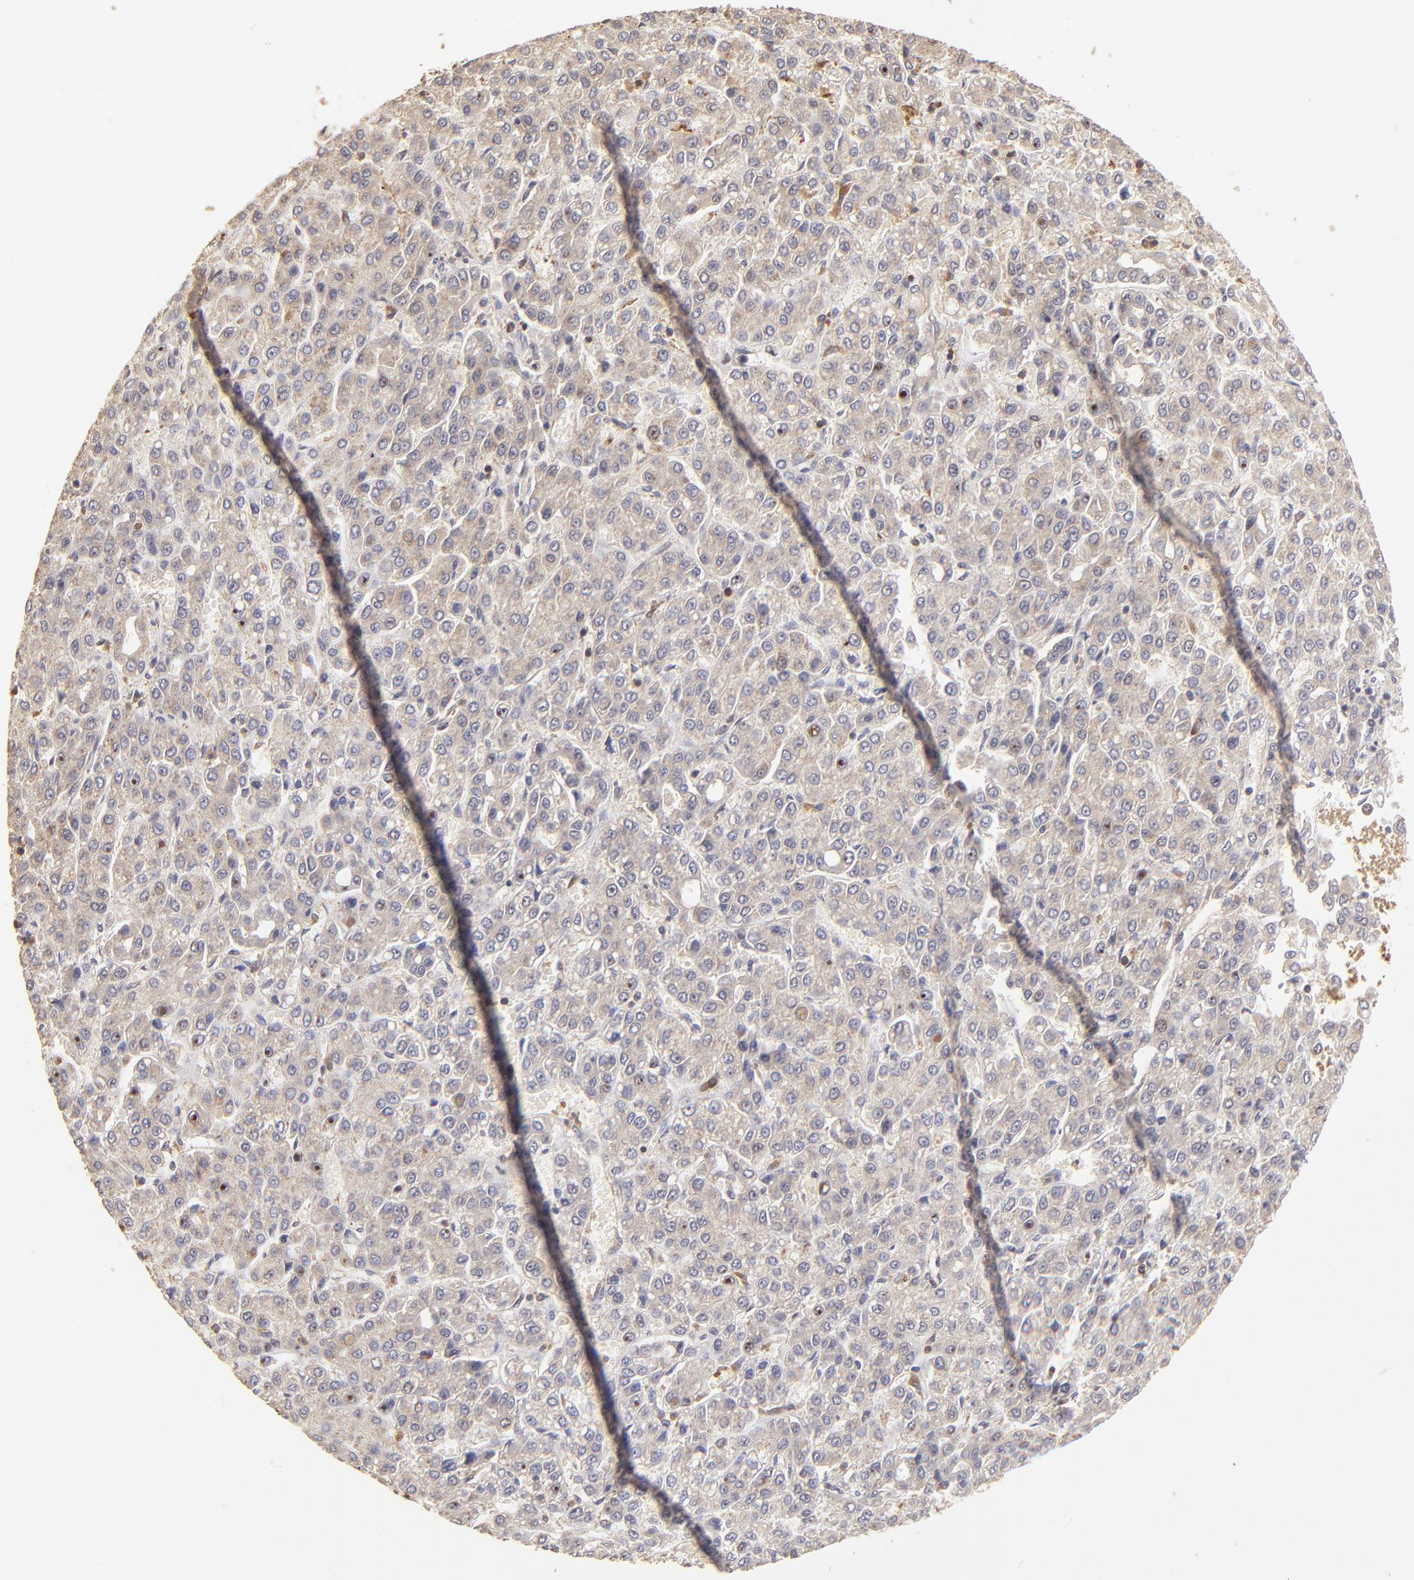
{"staining": {"intensity": "weak", "quantity": "25%-75%", "location": "cytoplasmic/membranous"}, "tissue": "liver cancer", "cell_type": "Tumor cells", "image_type": "cancer", "snomed": [{"axis": "morphology", "description": "Carcinoma, Hepatocellular, NOS"}, {"axis": "topography", "description": "Liver"}], "caption": "Protein analysis of liver cancer tissue reveals weak cytoplasmic/membranous positivity in about 25%-75% of tumor cells.", "gene": "STON2", "patient": {"sex": "male", "age": 69}}